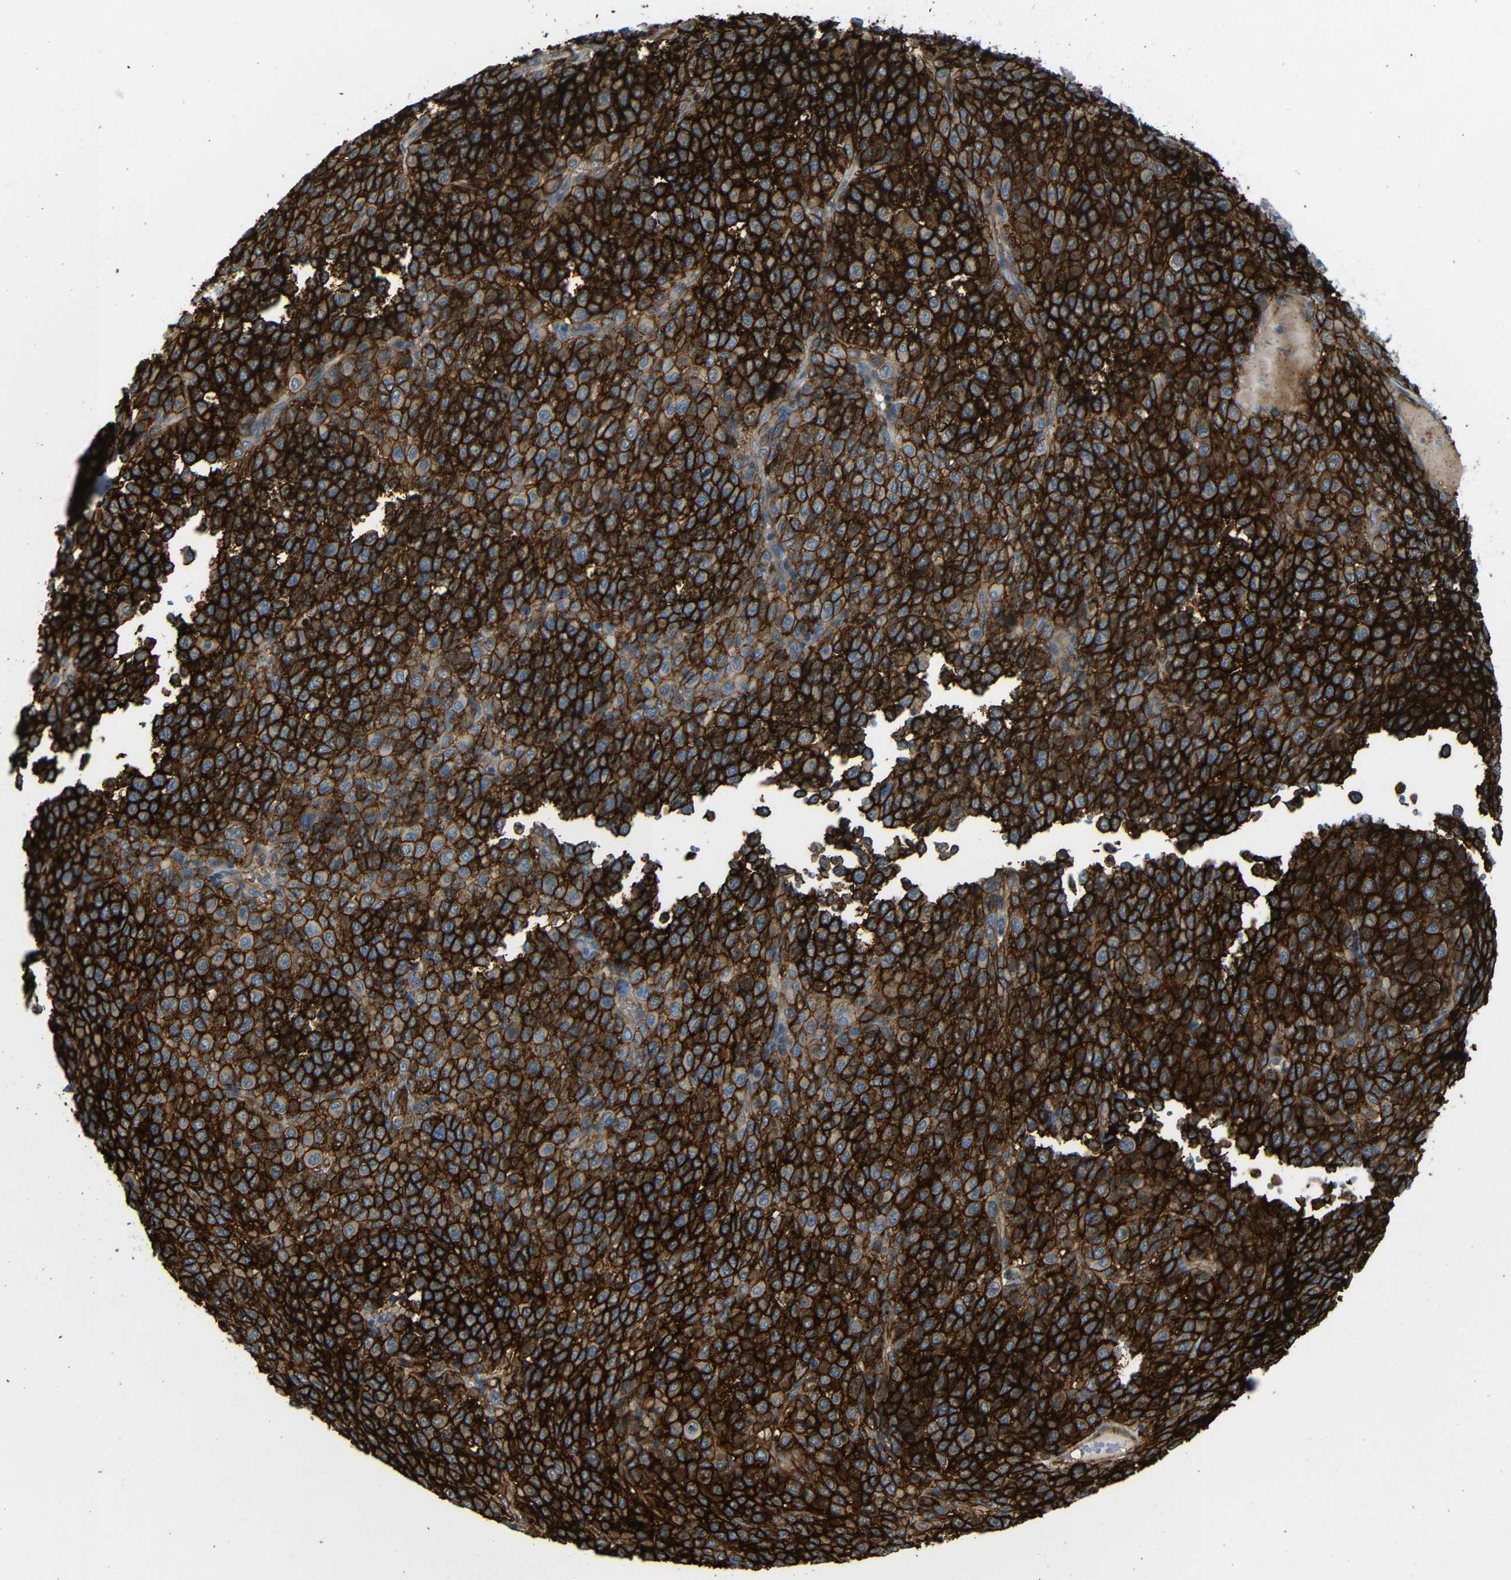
{"staining": {"intensity": "strong", "quantity": ">75%", "location": "cytoplasmic/membranous"}, "tissue": "melanoma", "cell_type": "Tumor cells", "image_type": "cancer", "snomed": [{"axis": "morphology", "description": "Malignant melanoma, Metastatic site"}, {"axis": "topography", "description": "Pancreas"}], "caption": "This is a histology image of immunohistochemistry (IHC) staining of melanoma, which shows strong staining in the cytoplasmic/membranous of tumor cells.", "gene": "RELL1", "patient": {"sex": "female", "age": 30}}